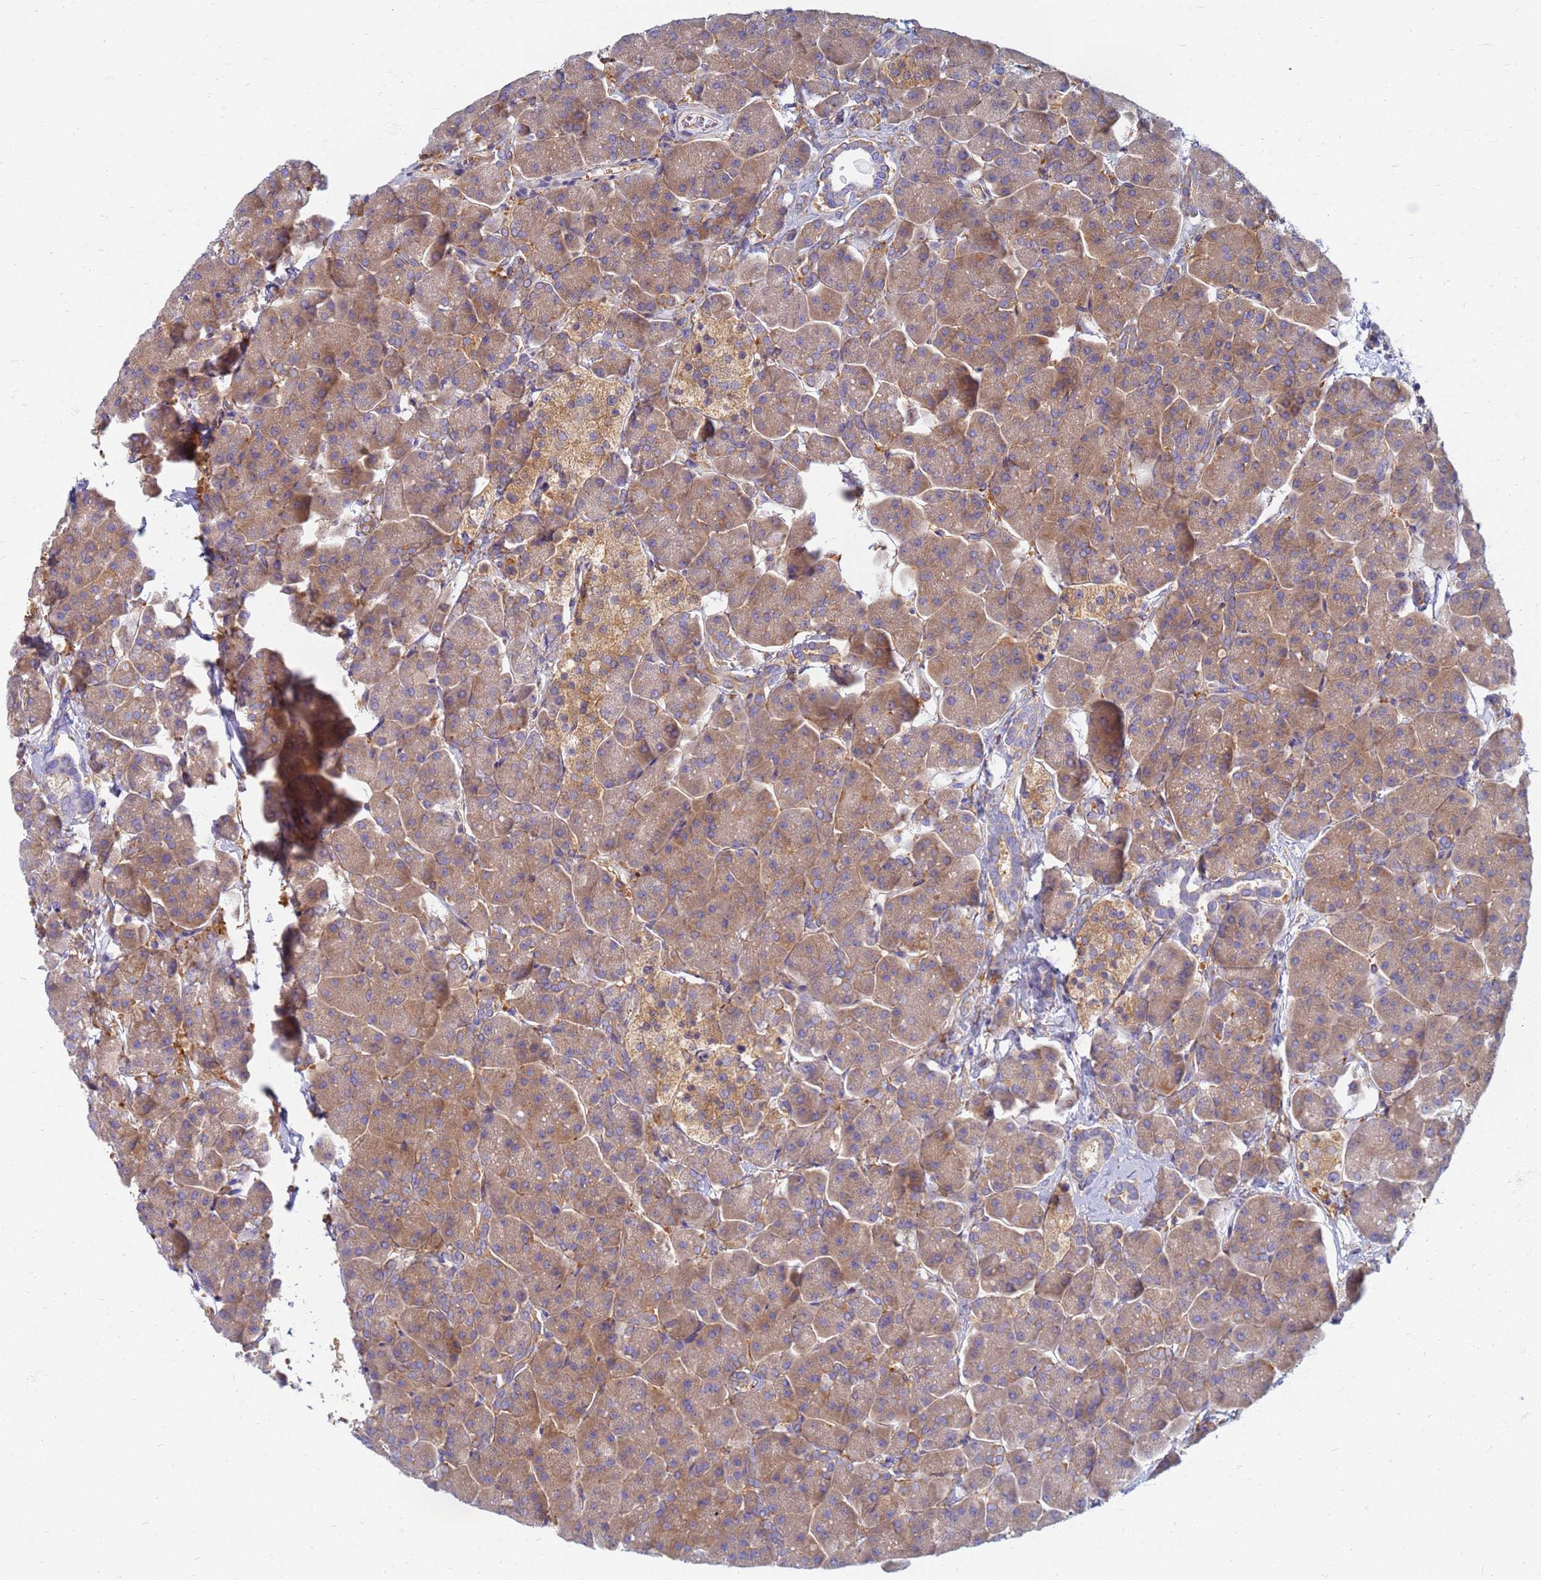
{"staining": {"intensity": "moderate", "quantity": ">75%", "location": "cytoplasmic/membranous"}, "tissue": "pancreas", "cell_type": "Exocrine glandular cells", "image_type": "normal", "snomed": [{"axis": "morphology", "description": "Normal tissue, NOS"}, {"axis": "topography", "description": "Pancreas"}, {"axis": "topography", "description": "Peripheral nerve tissue"}], "caption": "Immunohistochemical staining of unremarkable human pancreas displays medium levels of moderate cytoplasmic/membranous positivity in approximately >75% of exocrine glandular cells. (Stains: DAB (3,3'-diaminobenzidine) in brown, nuclei in blue, Microscopy: brightfield microscopy at high magnification).", "gene": "EEA1", "patient": {"sex": "male", "age": 54}}